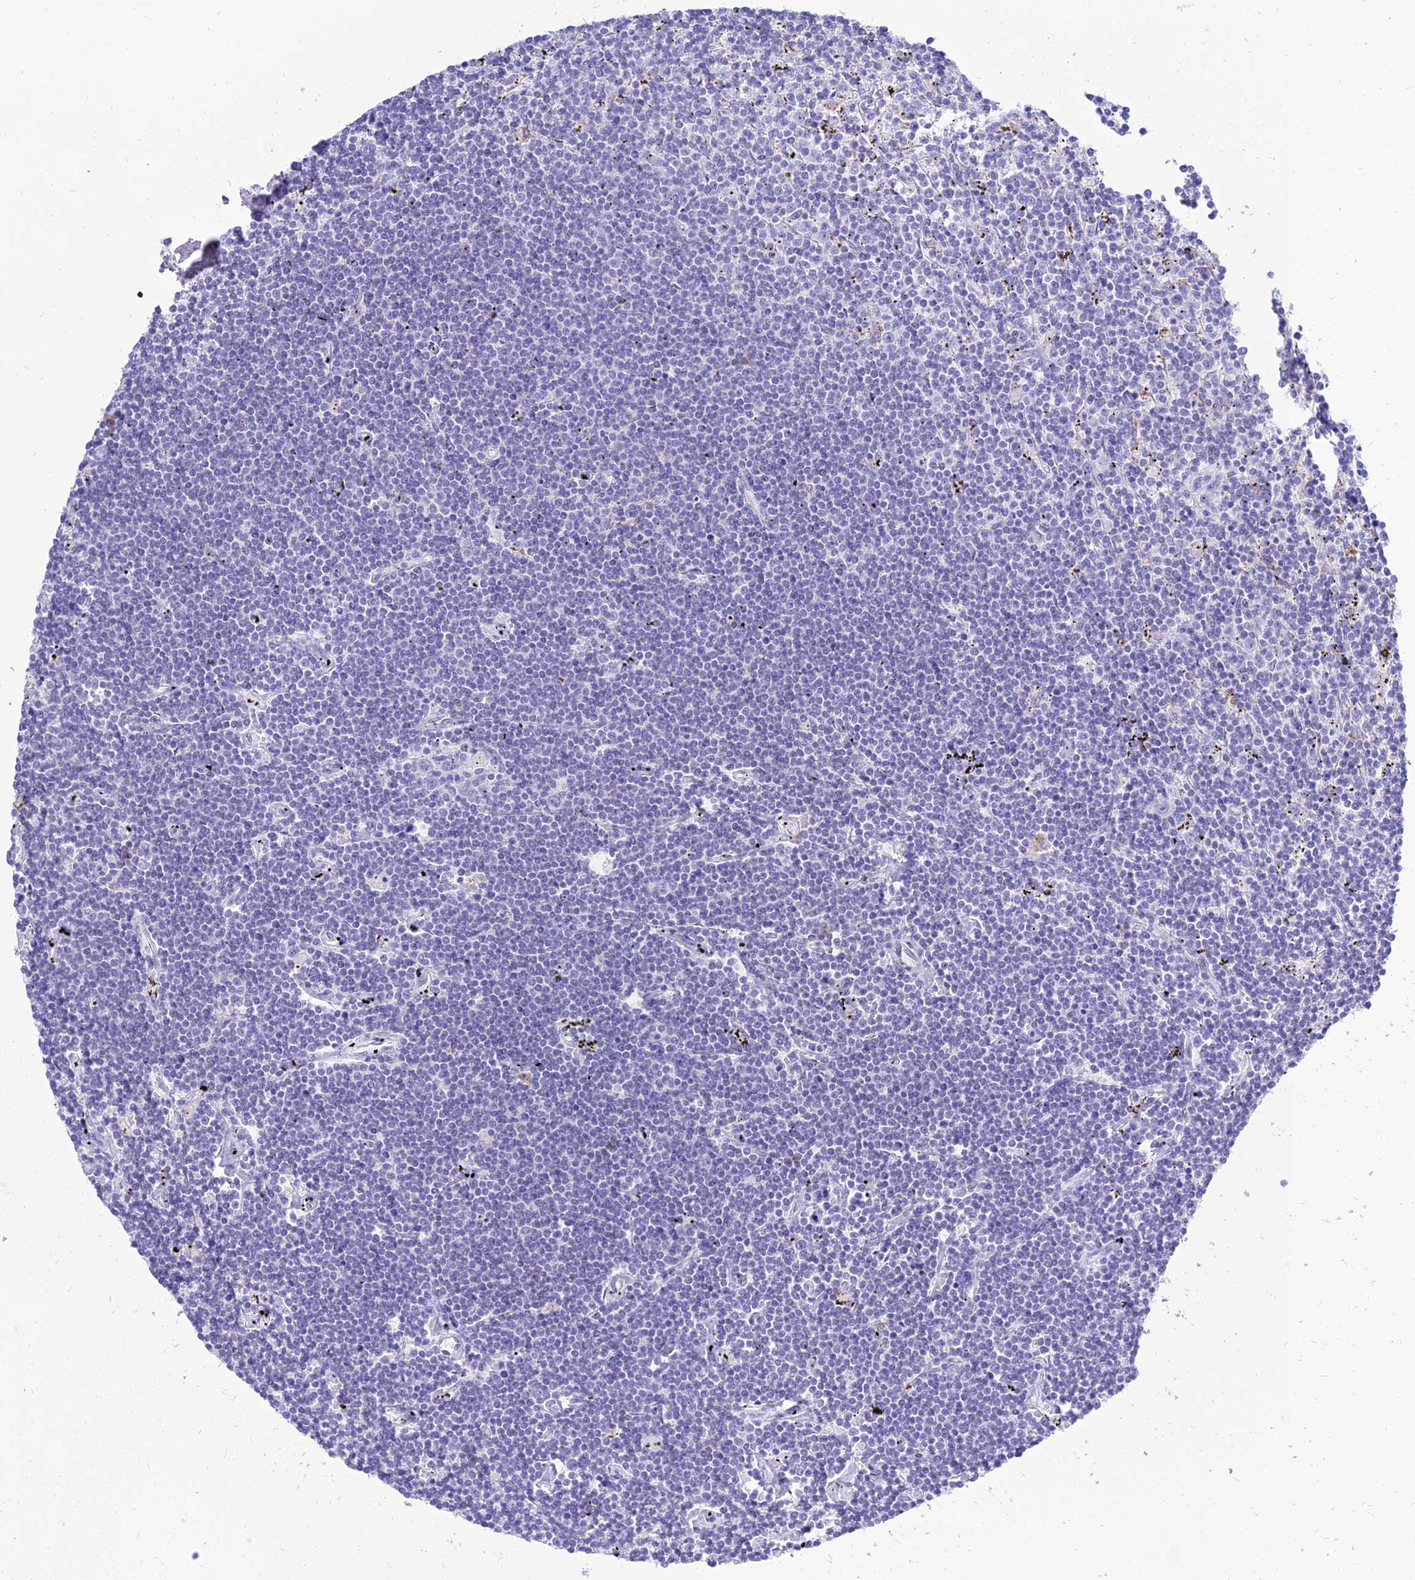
{"staining": {"intensity": "negative", "quantity": "none", "location": "none"}, "tissue": "lymphoma", "cell_type": "Tumor cells", "image_type": "cancer", "snomed": [{"axis": "morphology", "description": "Malignant lymphoma, non-Hodgkin's type, Low grade"}, {"axis": "topography", "description": "Spleen"}], "caption": "High magnification brightfield microscopy of lymphoma stained with DAB (brown) and counterstained with hematoxylin (blue): tumor cells show no significant staining. The staining was performed using DAB to visualize the protein expression in brown, while the nuclei were stained in blue with hematoxylin (Magnification: 20x).", "gene": "PKN3", "patient": {"sex": "male", "age": 76}}